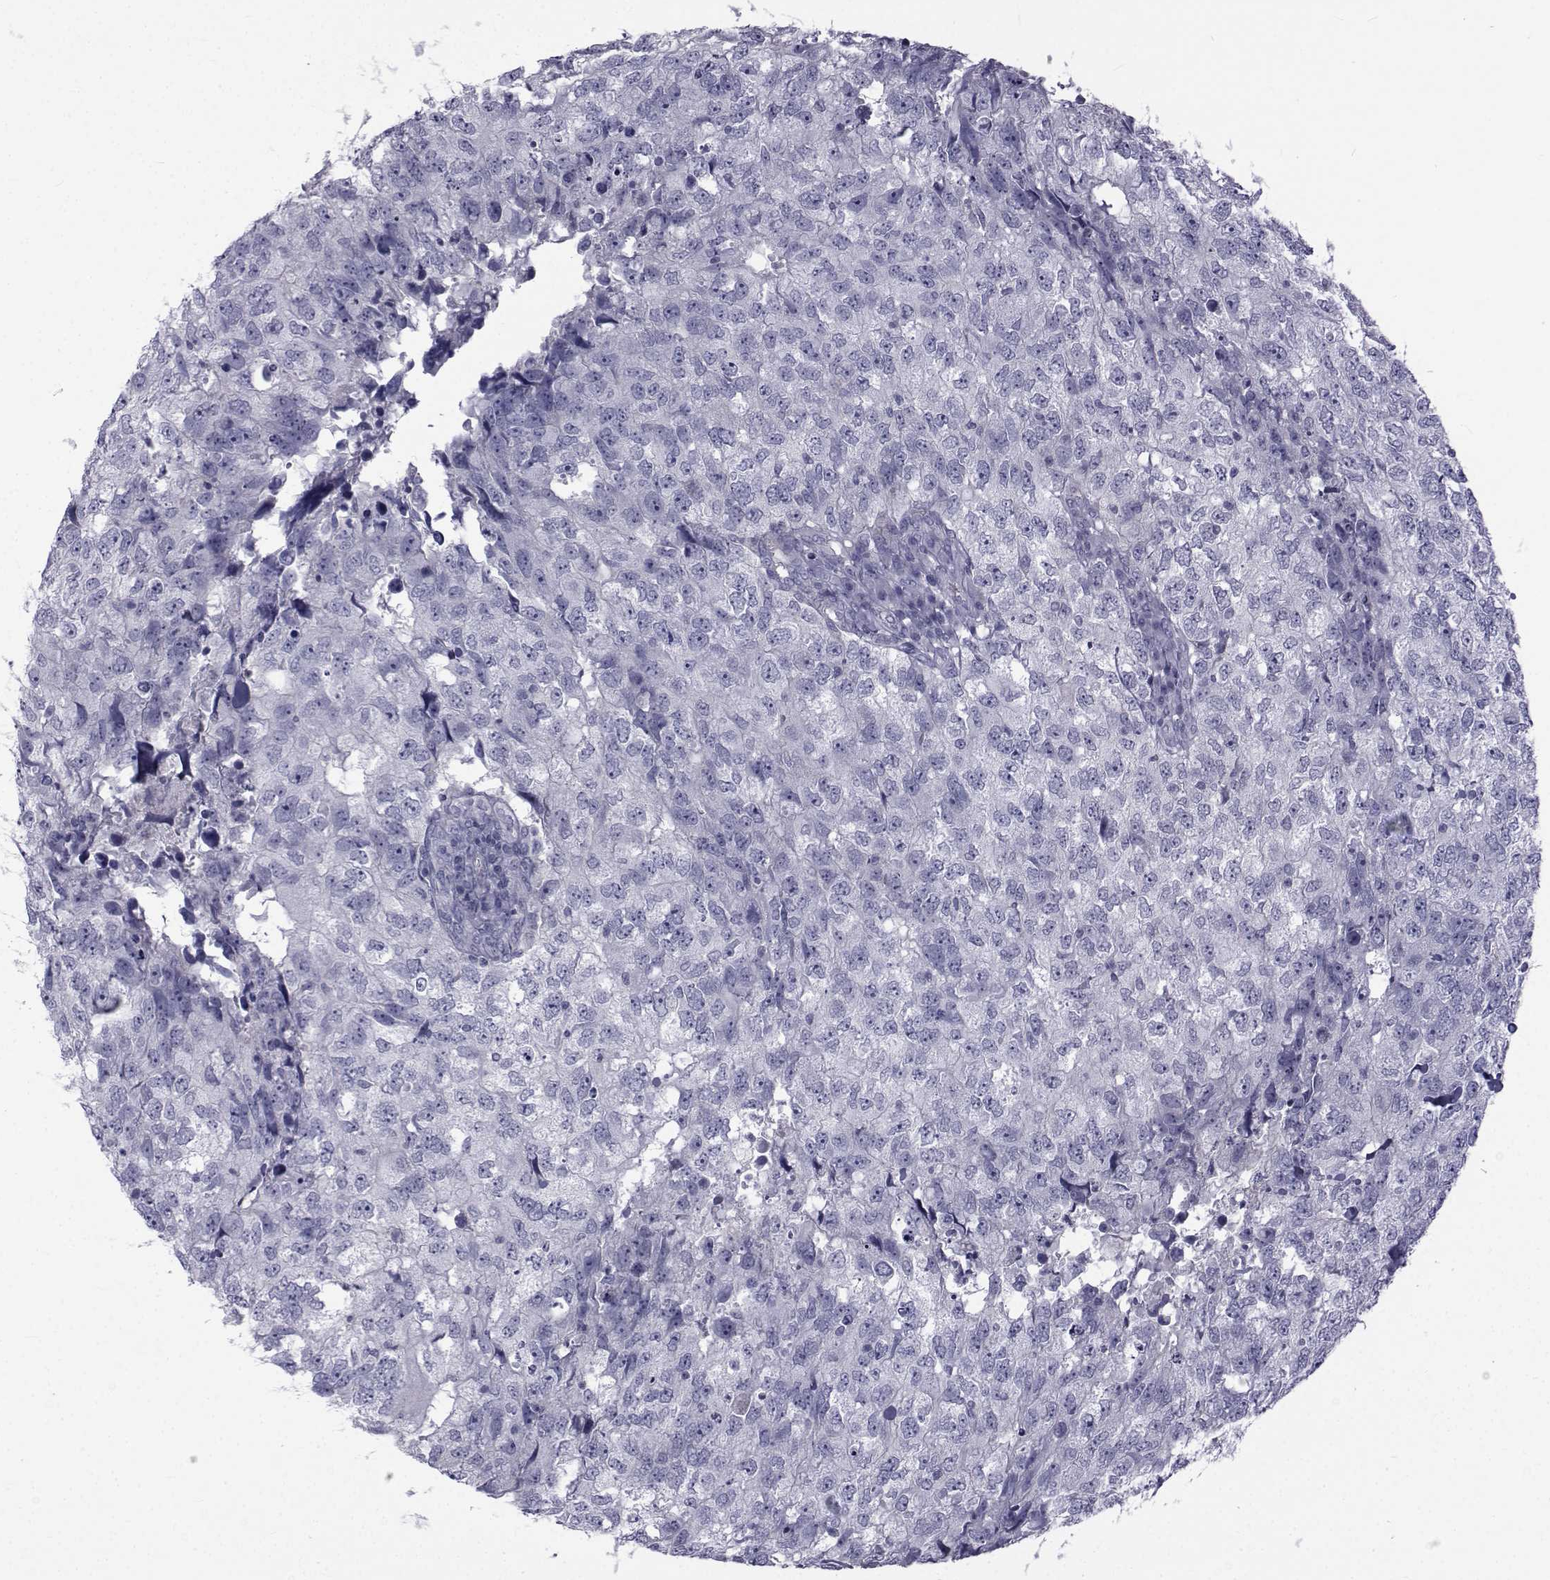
{"staining": {"intensity": "negative", "quantity": "none", "location": "none"}, "tissue": "breast cancer", "cell_type": "Tumor cells", "image_type": "cancer", "snomed": [{"axis": "morphology", "description": "Duct carcinoma"}, {"axis": "topography", "description": "Breast"}], "caption": "Immunohistochemistry (IHC) of breast intraductal carcinoma shows no positivity in tumor cells.", "gene": "FDXR", "patient": {"sex": "female", "age": 30}}